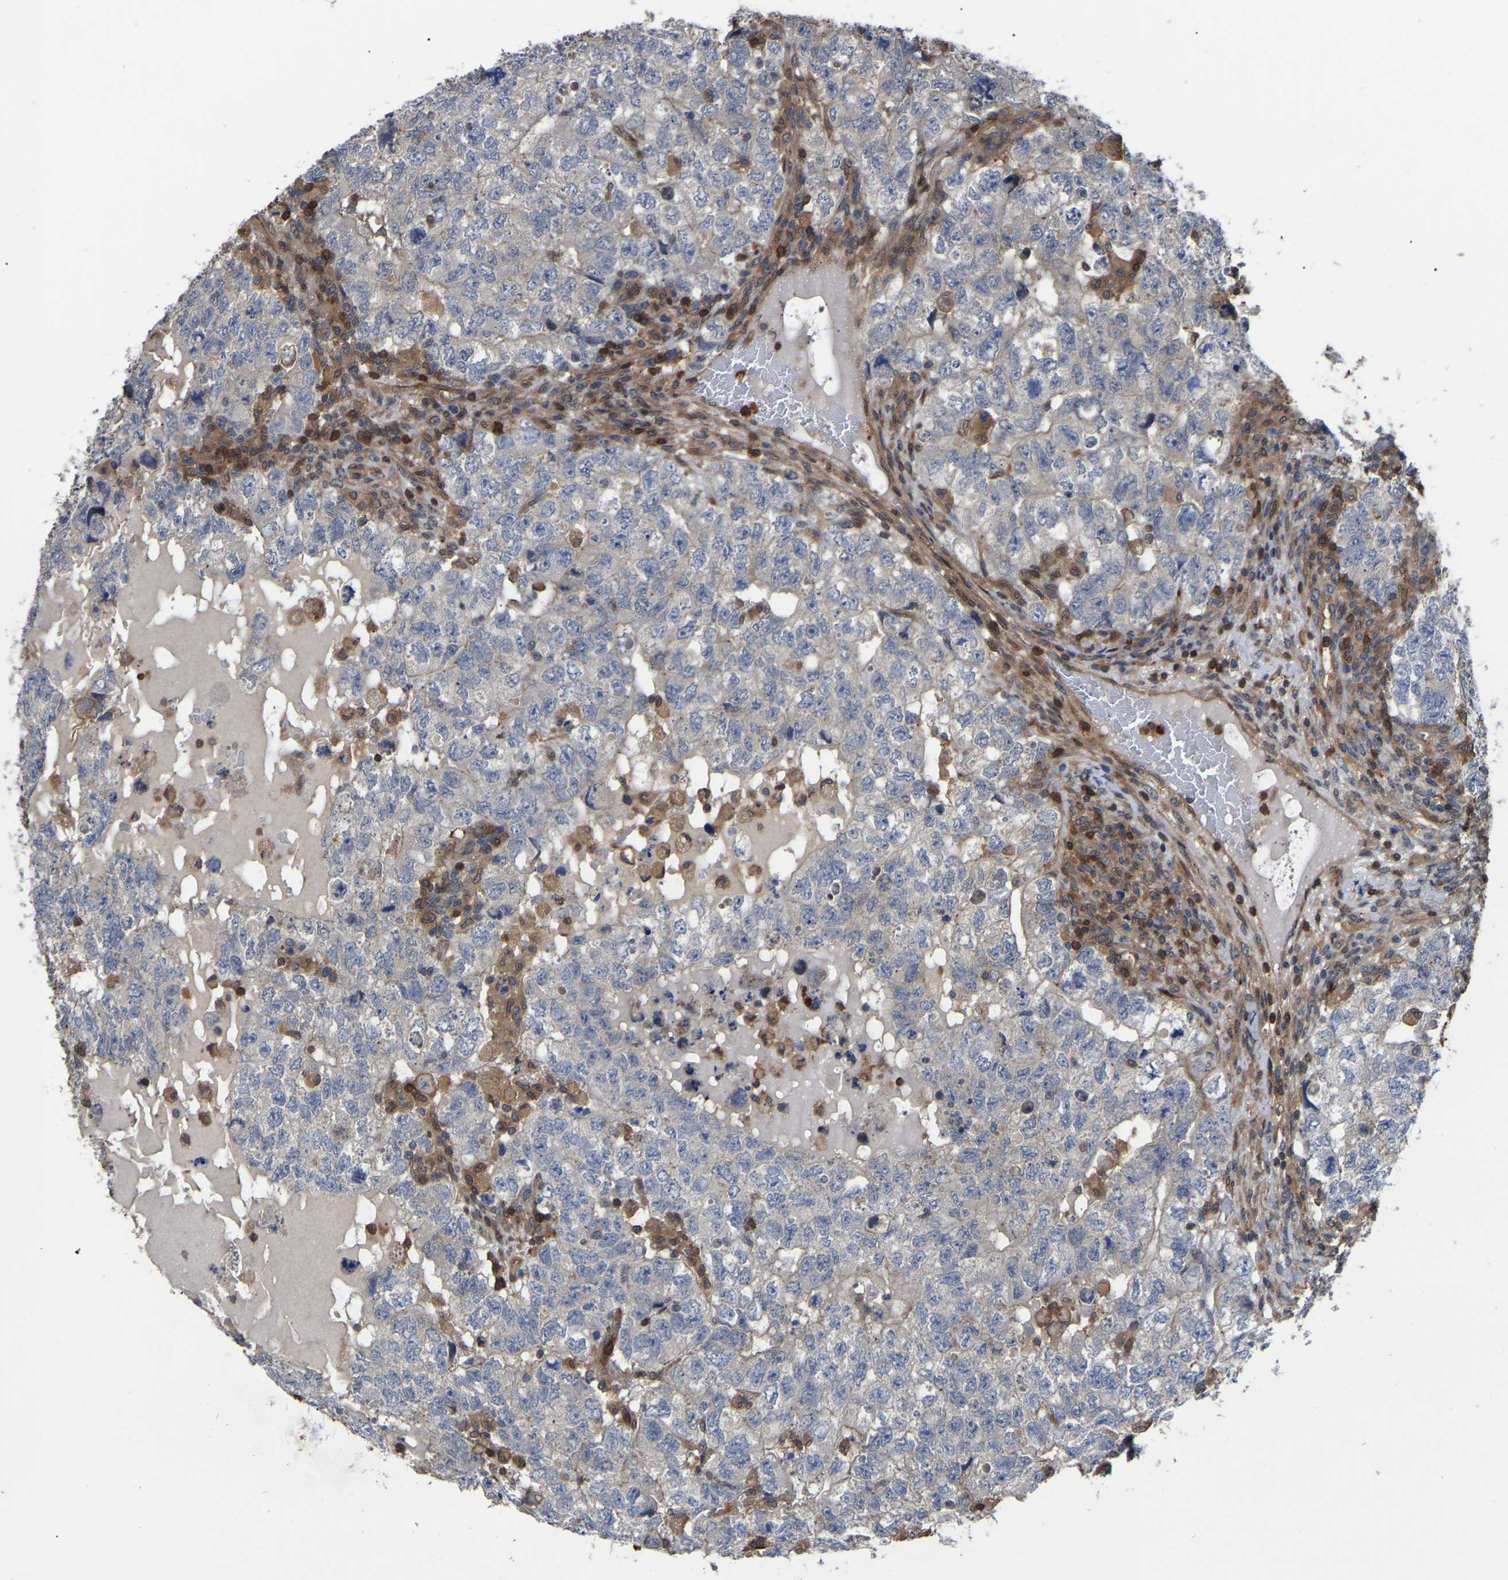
{"staining": {"intensity": "negative", "quantity": "none", "location": "none"}, "tissue": "testis cancer", "cell_type": "Tumor cells", "image_type": "cancer", "snomed": [{"axis": "morphology", "description": "Carcinoma, Embryonal, NOS"}, {"axis": "topography", "description": "Testis"}], "caption": "An IHC photomicrograph of testis embryonal carcinoma is shown. There is no staining in tumor cells of testis embryonal carcinoma.", "gene": "CIT", "patient": {"sex": "male", "age": 36}}